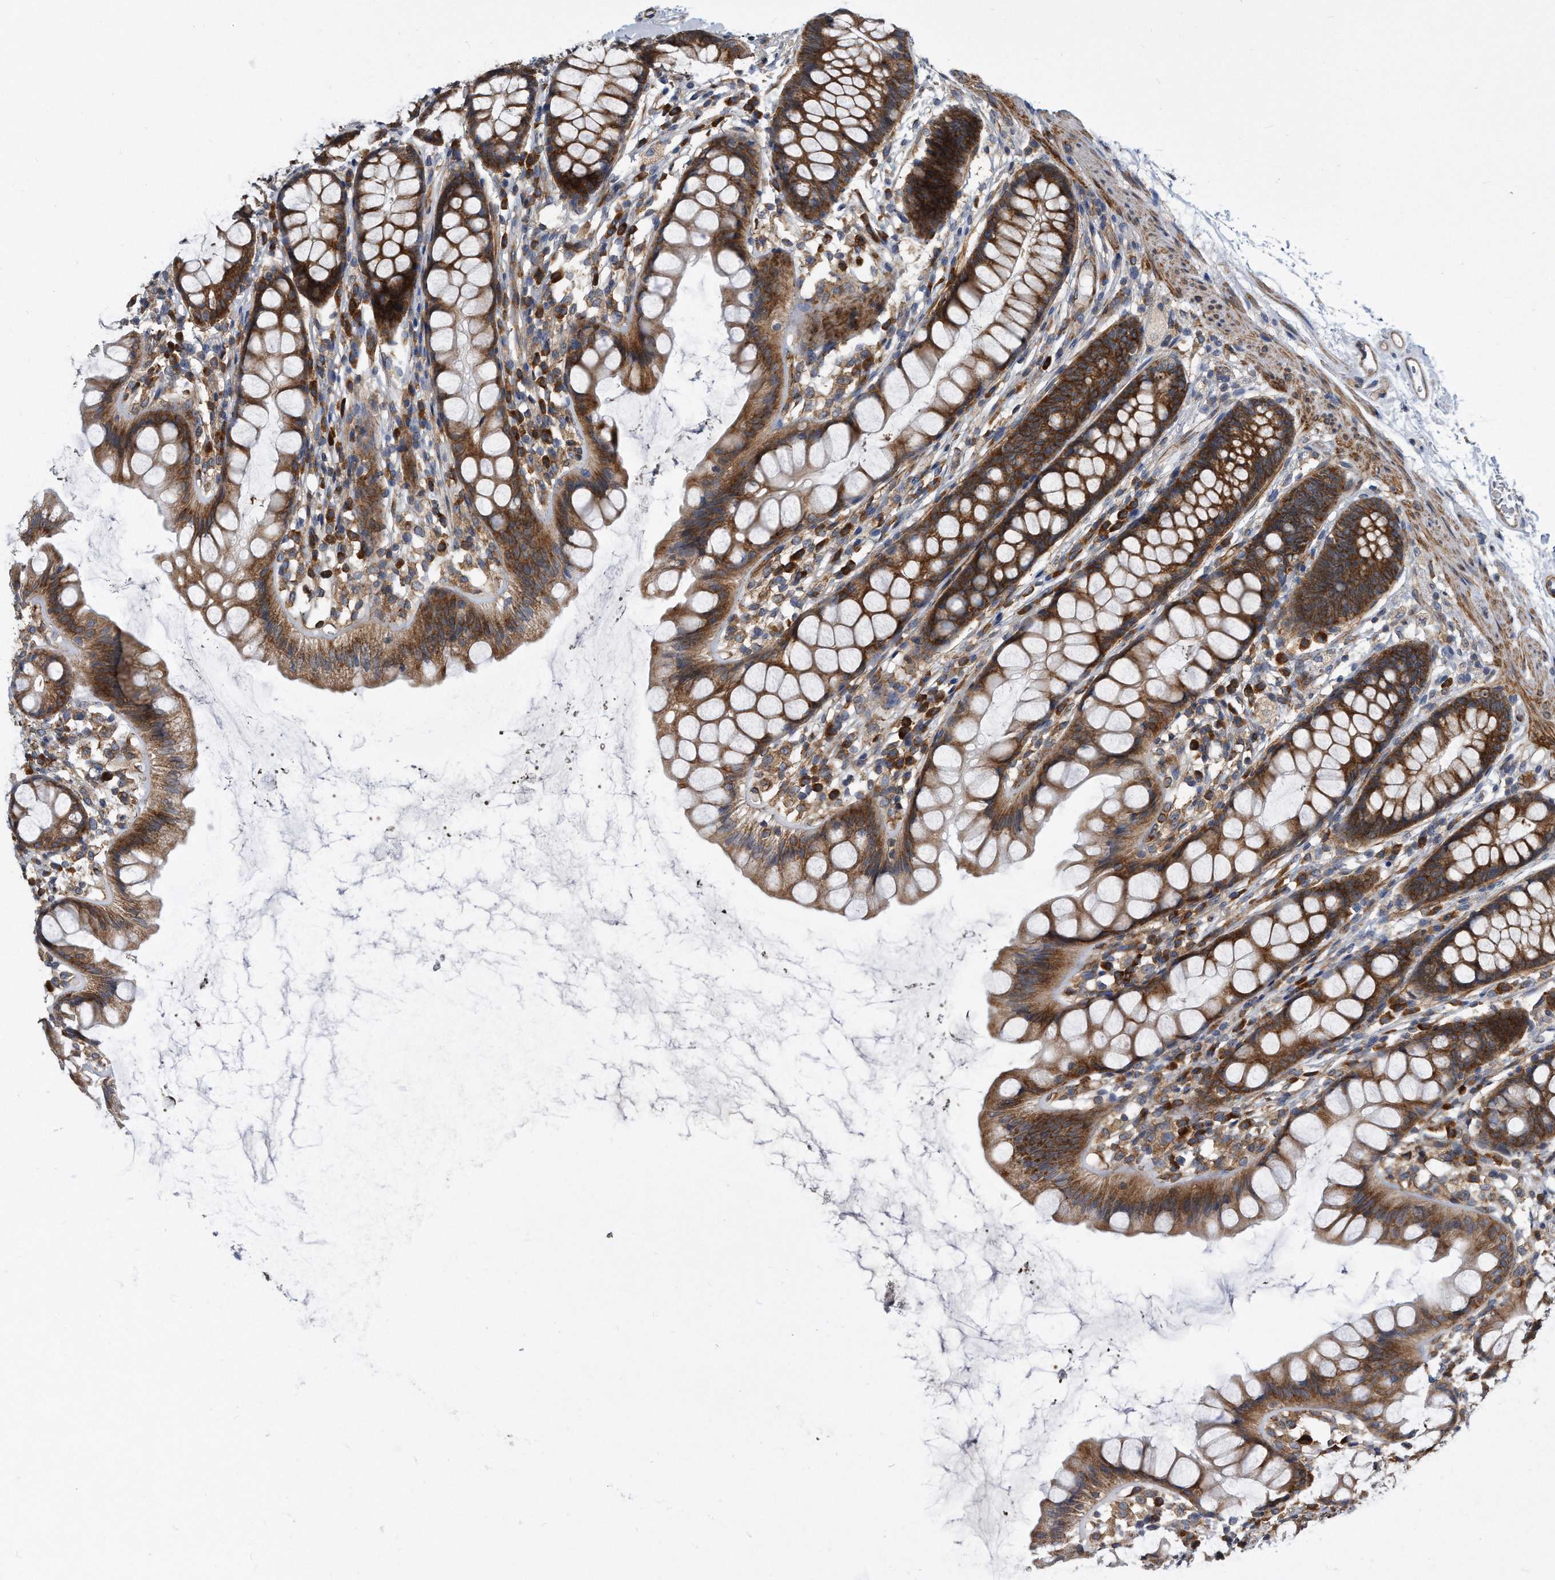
{"staining": {"intensity": "strong", "quantity": ">75%", "location": "cytoplasmic/membranous"}, "tissue": "rectum", "cell_type": "Glandular cells", "image_type": "normal", "snomed": [{"axis": "morphology", "description": "Normal tissue, NOS"}, {"axis": "topography", "description": "Rectum"}], "caption": "Rectum stained for a protein (brown) displays strong cytoplasmic/membranous positive expression in about >75% of glandular cells.", "gene": "EIF2B4", "patient": {"sex": "female", "age": 65}}